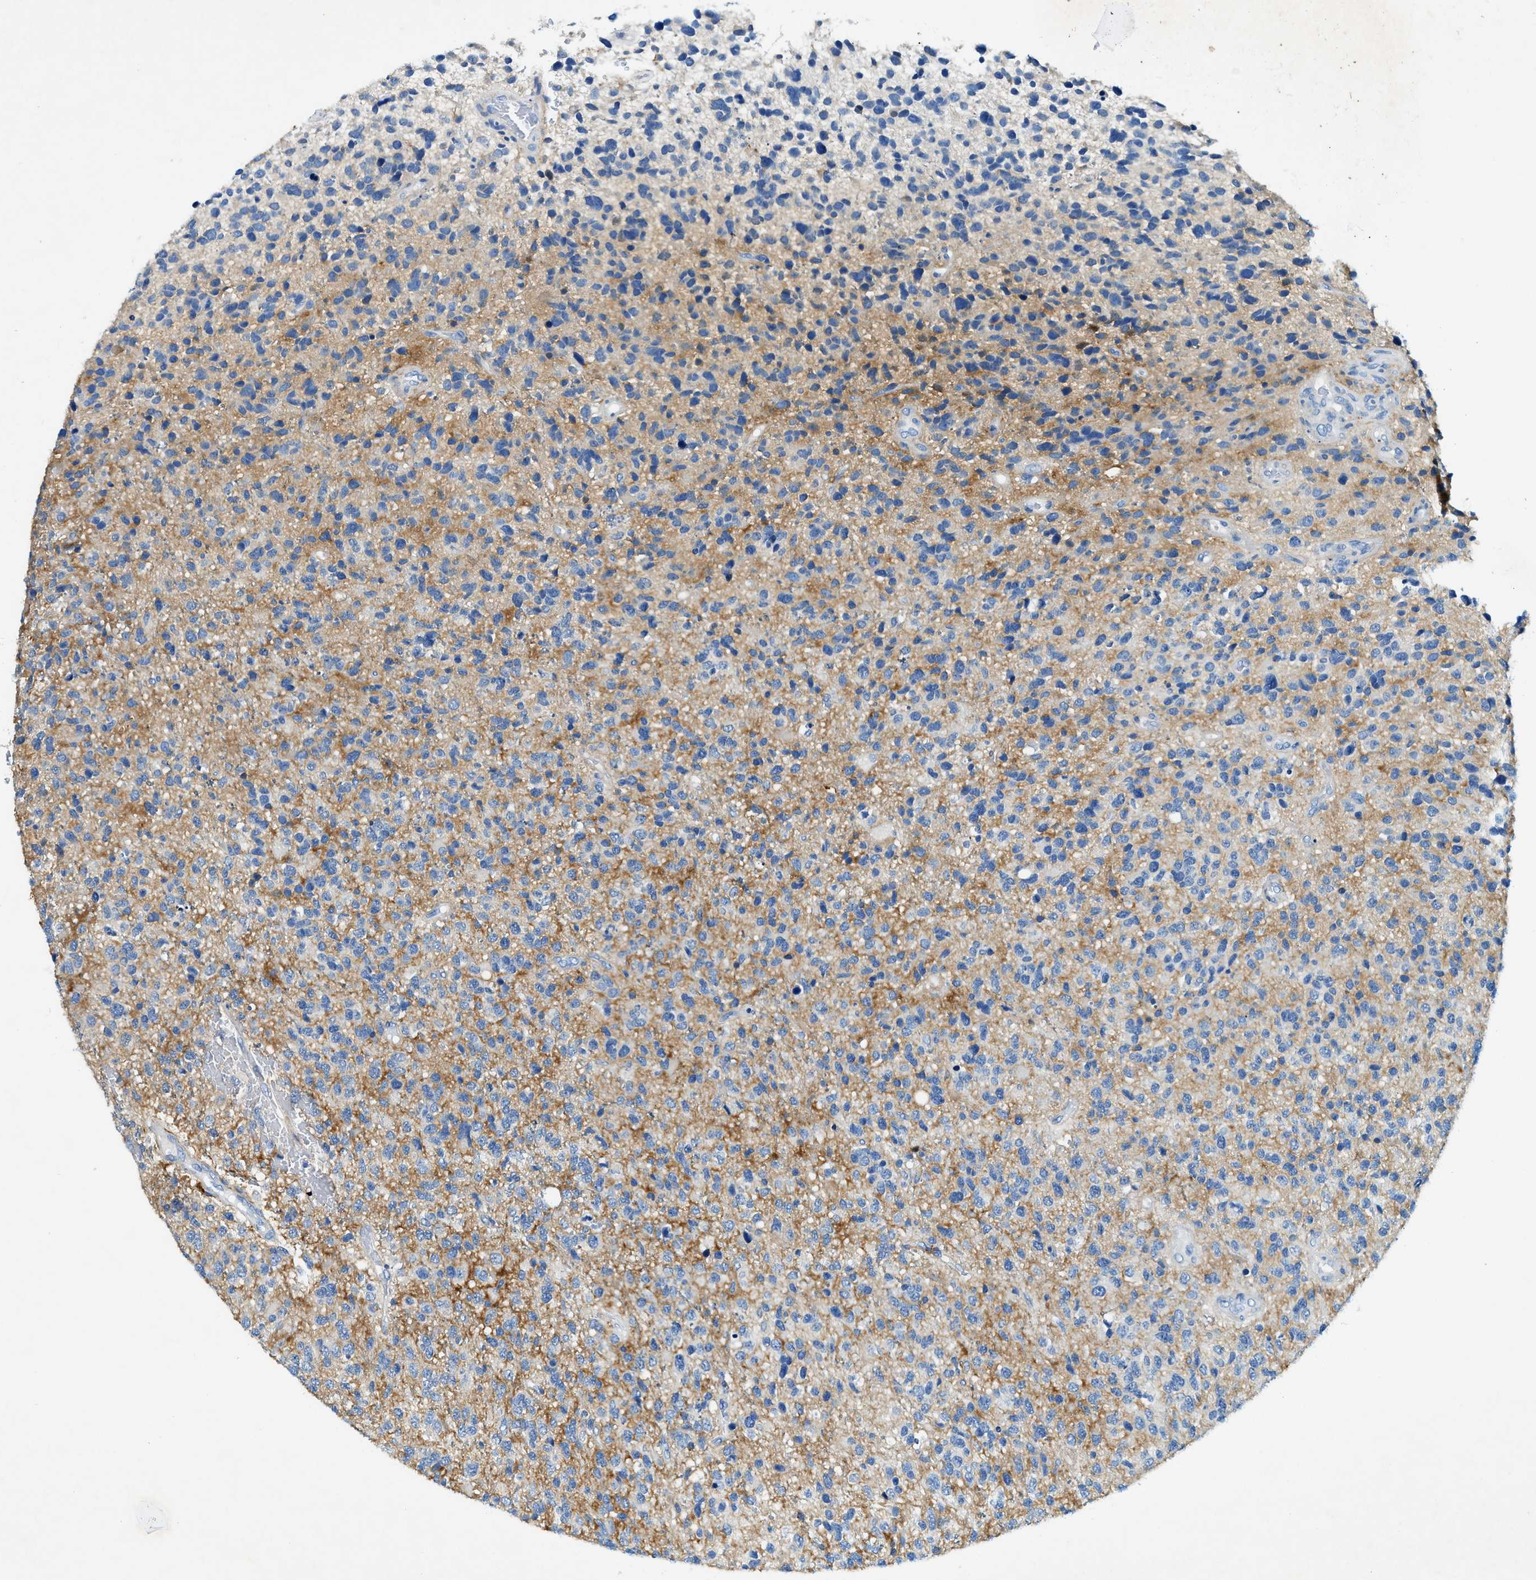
{"staining": {"intensity": "moderate", "quantity": "25%-75%", "location": "cytoplasmic/membranous"}, "tissue": "glioma", "cell_type": "Tumor cells", "image_type": "cancer", "snomed": [{"axis": "morphology", "description": "Glioma, malignant, High grade"}, {"axis": "topography", "description": "Brain"}], "caption": "High-magnification brightfield microscopy of glioma stained with DAB (brown) and counterstained with hematoxylin (blue). tumor cells exhibit moderate cytoplasmic/membranous staining is identified in approximately25%-75% of cells.", "gene": "ZDHHC13", "patient": {"sex": "female", "age": 58}}